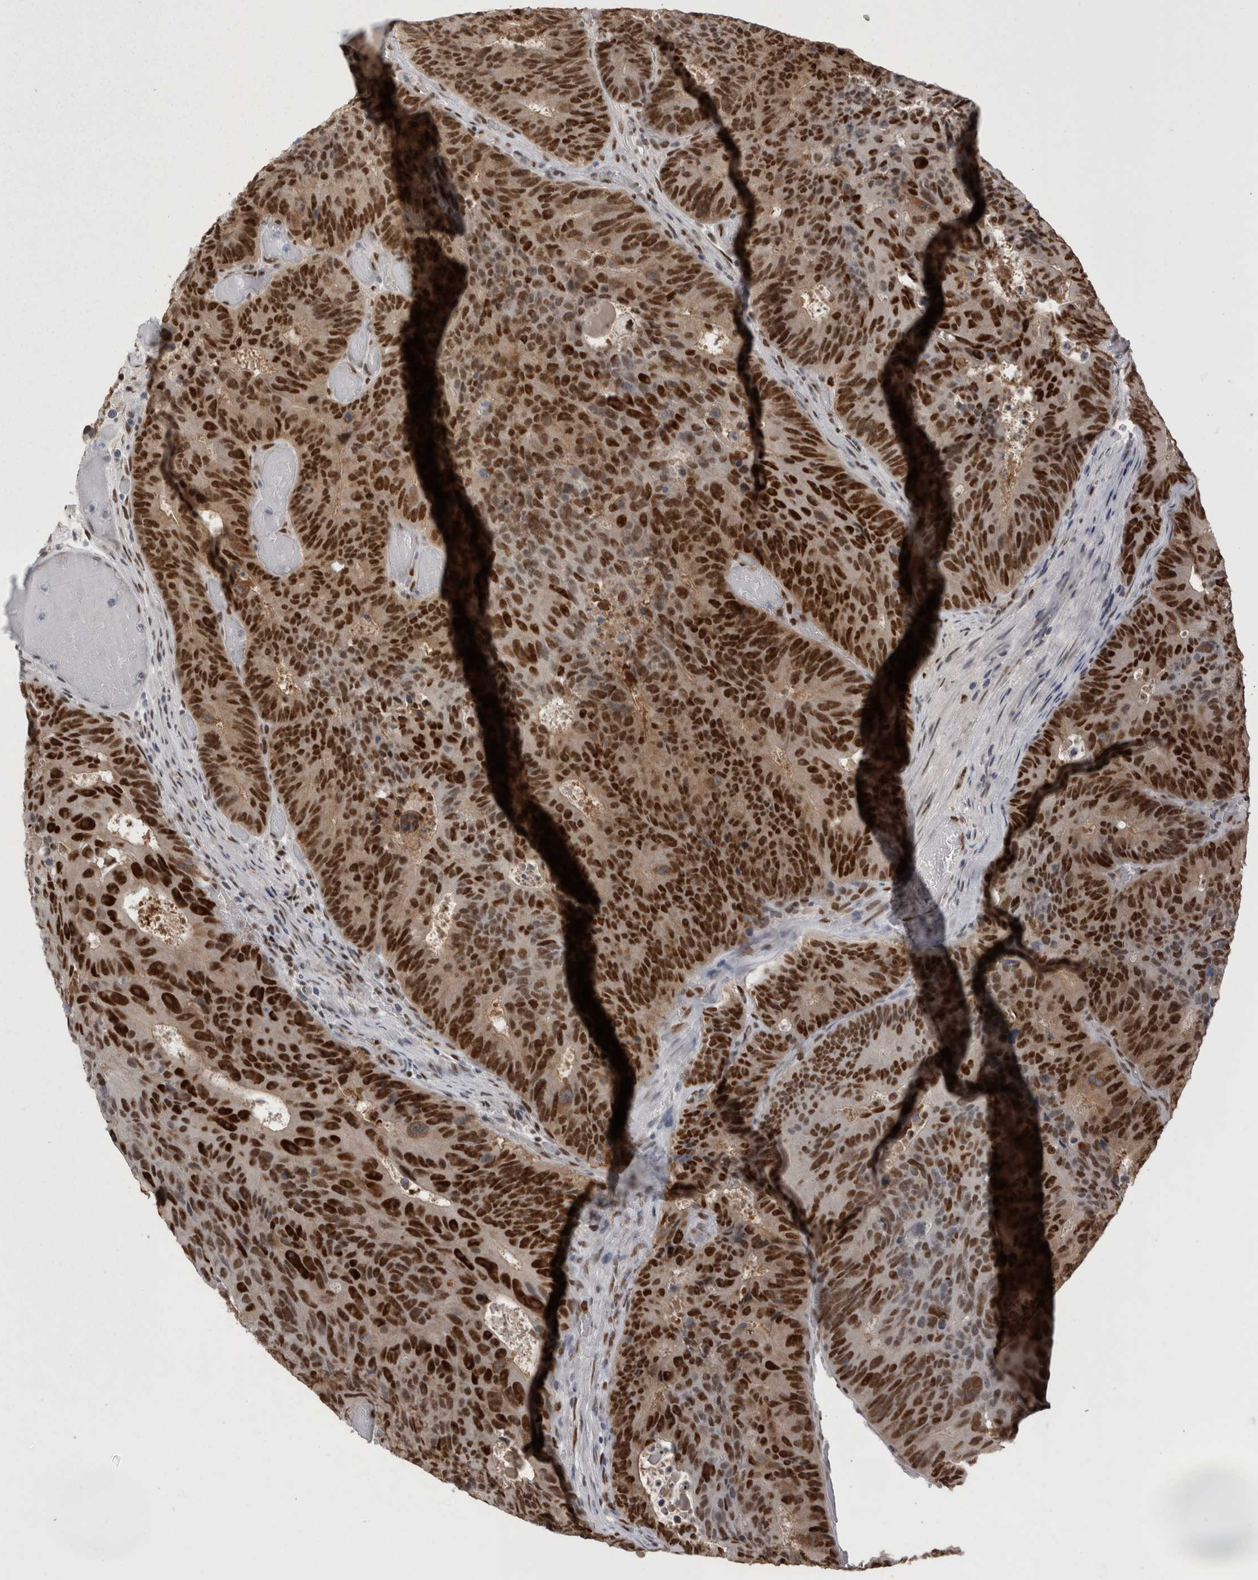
{"staining": {"intensity": "strong", "quantity": ">75%", "location": "nuclear"}, "tissue": "colorectal cancer", "cell_type": "Tumor cells", "image_type": "cancer", "snomed": [{"axis": "morphology", "description": "Adenocarcinoma, NOS"}, {"axis": "topography", "description": "Colon"}], "caption": "Protein staining reveals strong nuclear expression in approximately >75% of tumor cells in adenocarcinoma (colorectal).", "gene": "C1orf54", "patient": {"sex": "male", "age": 87}}